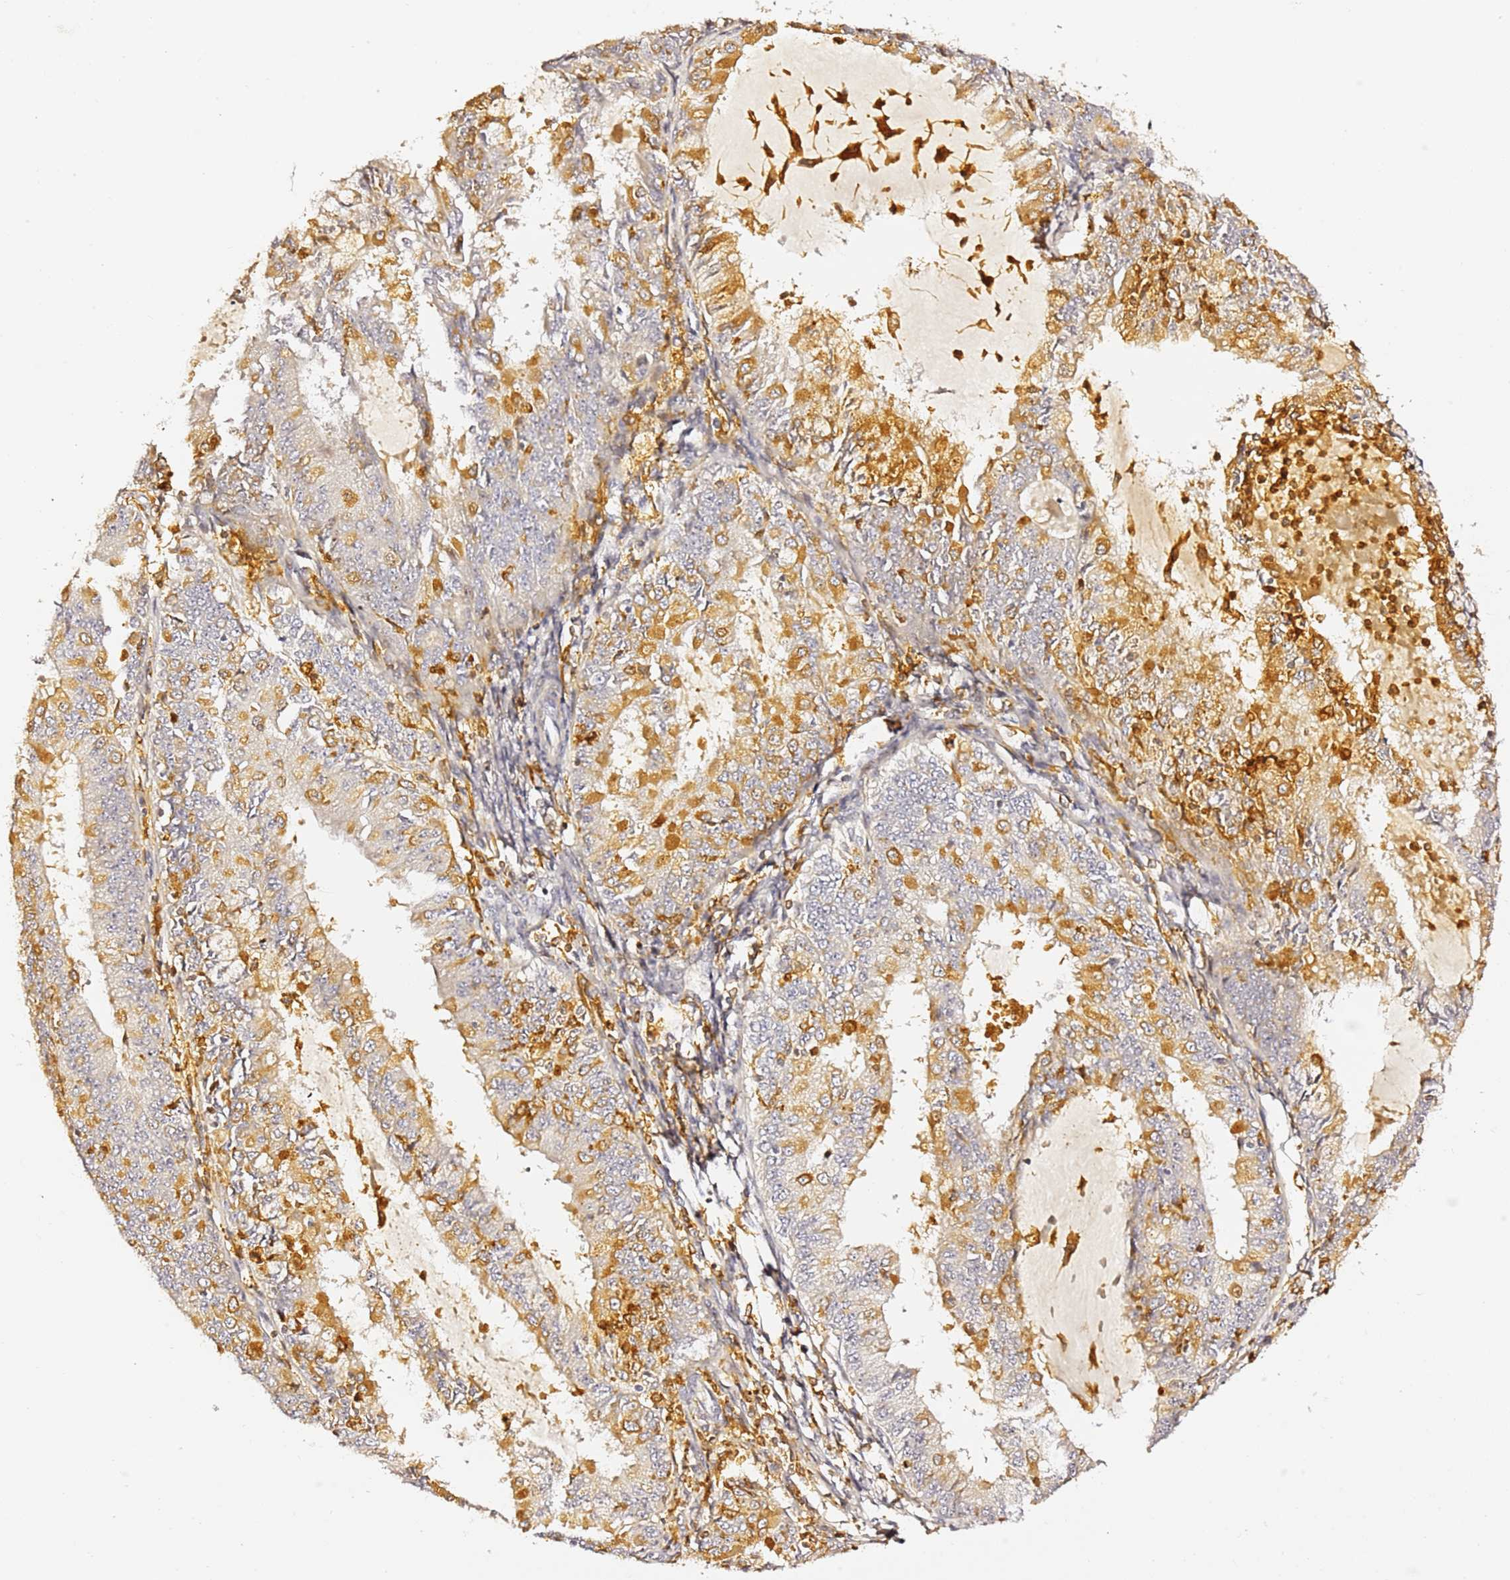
{"staining": {"intensity": "moderate", "quantity": "25%-75%", "location": "cytoplasmic/membranous"}, "tissue": "endometrial cancer", "cell_type": "Tumor cells", "image_type": "cancer", "snomed": [{"axis": "morphology", "description": "Adenocarcinoma, NOS"}, {"axis": "topography", "description": "Endometrium"}], "caption": "Immunohistochemical staining of human adenocarcinoma (endometrial) demonstrates moderate cytoplasmic/membranous protein staining in approximately 25%-75% of tumor cells. The staining was performed using DAB, with brown indicating positive protein expression. Nuclei are stained blue with hematoxylin.", "gene": "IL4I1", "patient": {"sex": "female", "age": 57}}